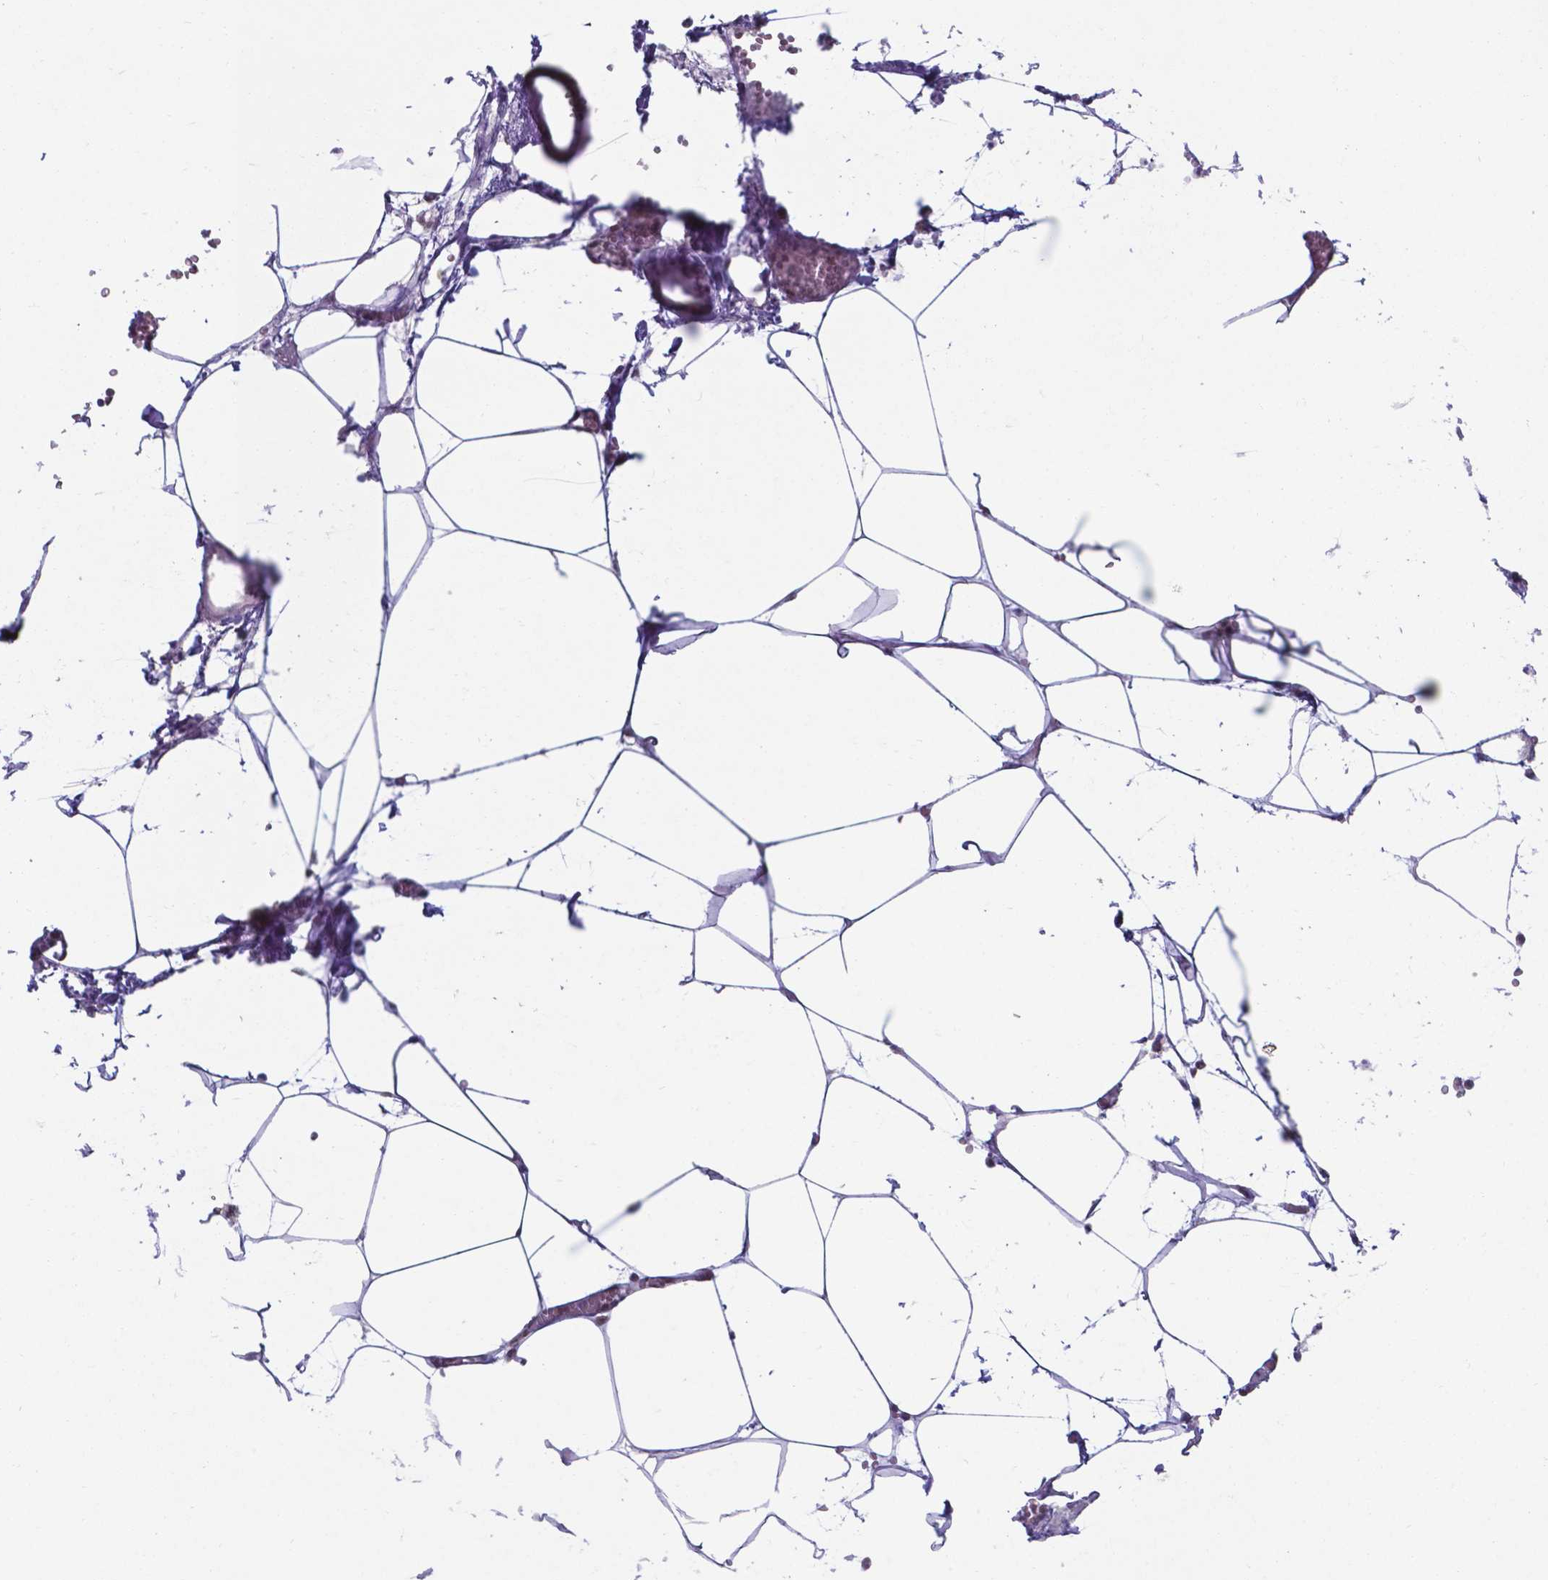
{"staining": {"intensity": "weak", "quantity": "<25%", "location": "cytoplasmic/membranous"}, "tissue": "adipose tissue", "cell_type": "Adipocytes", "image_type": "normal", "snomed": [{"axis": "morphology", "description": "Normal tissue, NOS"}, {"axis": "topography", "description": "Adipose tissue"}, {"axis": "topography", "description": "Pancreas"}, {"axis": "topography", "description": "Peripheral nerve tissue"}], "caption": "Immunohistochemistry histopathology image of normal human adipose tissue stained for a protein (brown), which exhibits no staining in adipocytes.", "gene": "UBE2E2", "patient": {"sex": "female", "age": 58}}